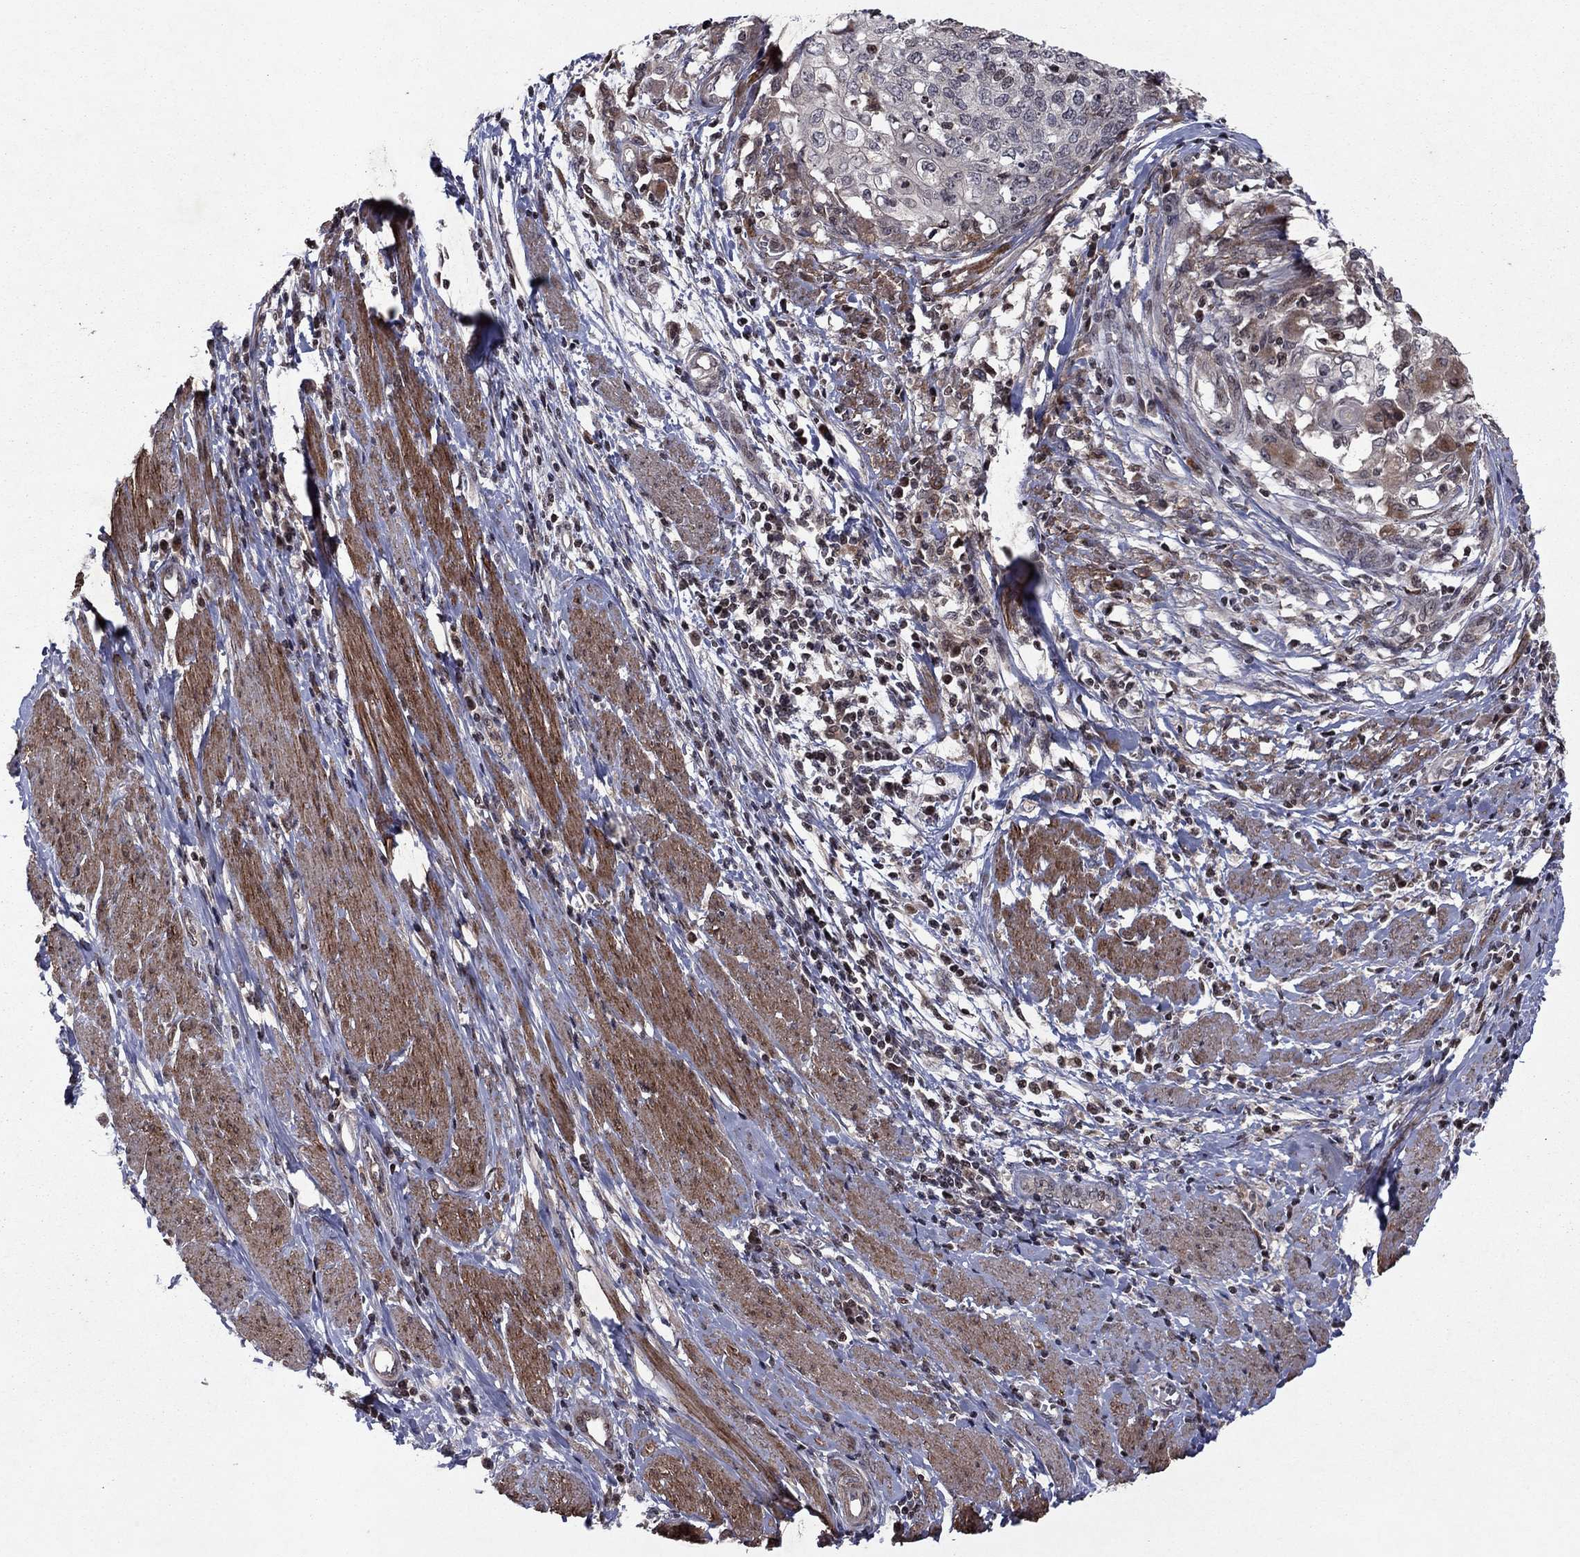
{"staining": {"intensity": "moderate", "quantity": "<25%", "location": "cytoplasmic/membranous"}, "tissue": "cervical cancer", "cell_type": "Tumor cells", "image_type": "cancer", "snomed": [{"axis": "morphology", "description": "Squamous cell carcinoma, NOS"}, {"axis": "topography", "description": "Cervix"}], "caption": "Protein staining displays moderate cytoplasmic/membranous positivity in approximately <25% of tumor cells in cervical cancer (squamous cell carcinoma).", "gene": "SORBS1", "patient": {"sex": "female", "age": 39}}